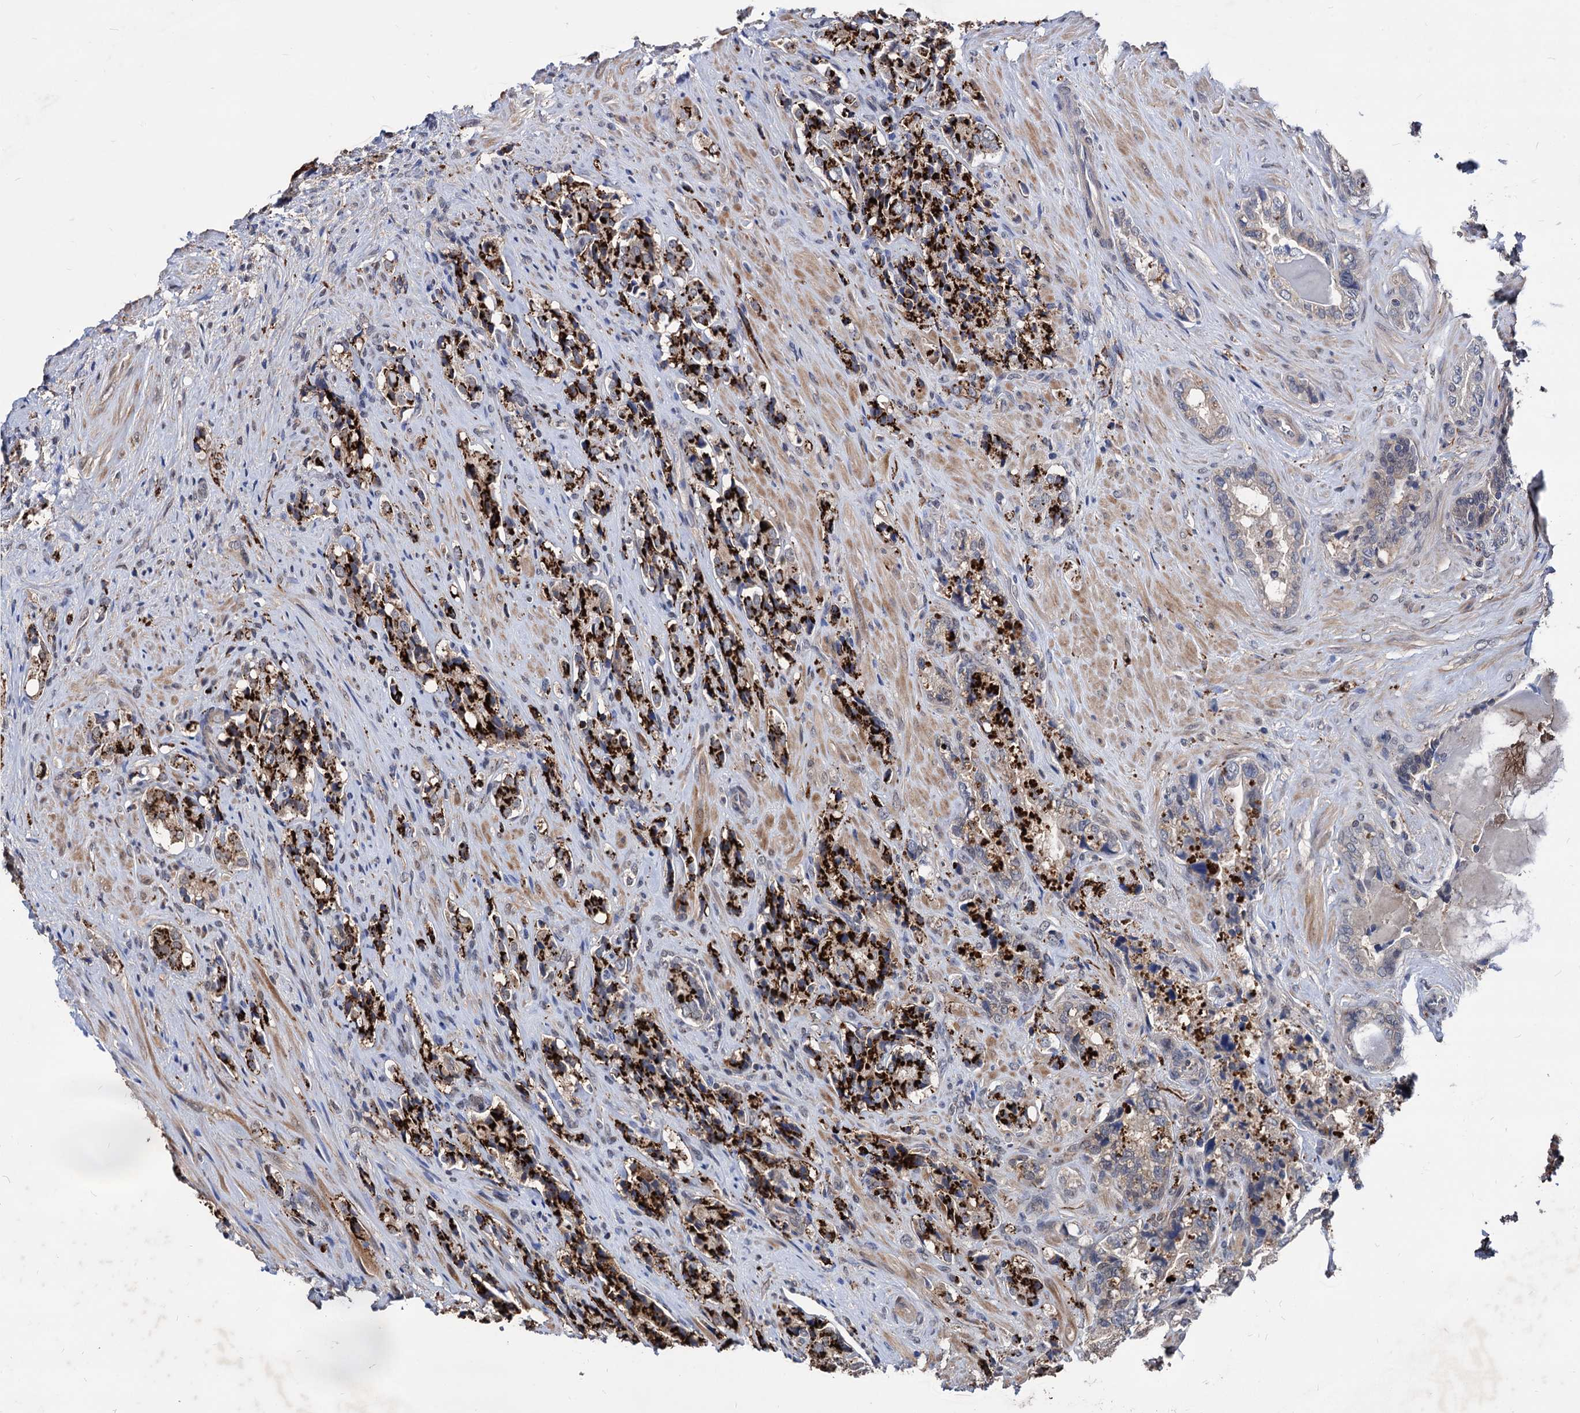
{"staining": {"intensity": "strong", "quantity": ">75%", "location": "cytoplasmic/membranous"}, "tissue": "prostate cancer", "cell_type": "Tumor cells", "image_type": "cancer", "snomed": [{"axis": "morphology", "description": "Adenocarcinoma, High grade"}, {"axis": "topography", "description": "Prostate"}], "caption": "Brown immunohistochemical staining in human prostate cancer demonstrates strong cytoplasmic/membranous positivity in about >75% of tumor cells.", "gene": "ESD", "patient": {"sex": "male", "age": 65}}